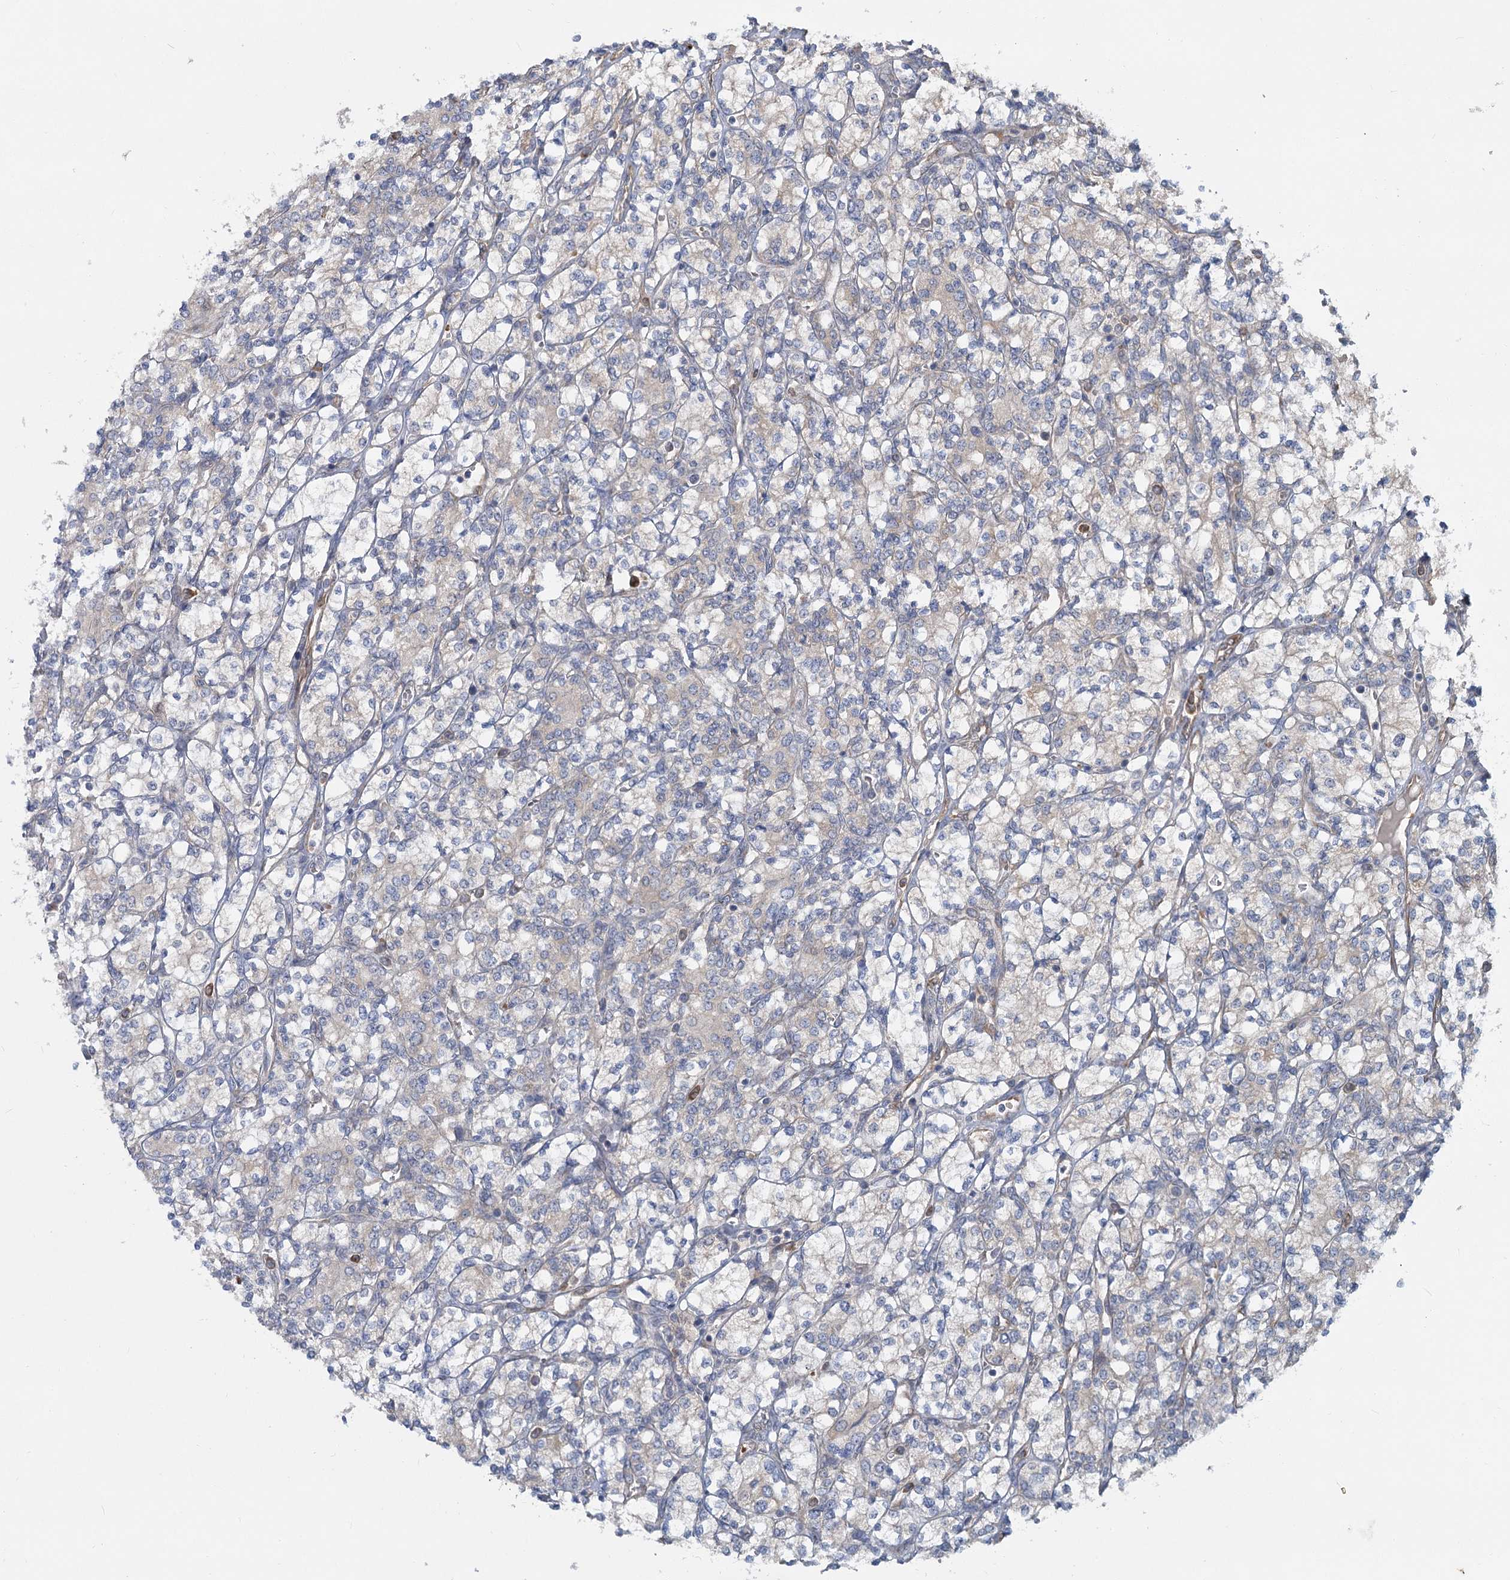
{"staining": {"intensity": "negative", "quantity": "none", "location": "none"}, "tissue": "renal cancer", "cell_type": "Tumor cells", "image_type": "cancer", "snomed": [{"axis": "morphology", "description": "Adenocarcinoma, NOS"}, {"axis": "topography", "description": "Kidney"}], "caption": "Renal cancer stained for a protein using immunohistochemistry shows no positivity tumor cells.", "gene": "CIB4", "patient": {"sex": "male", "age": 77}}